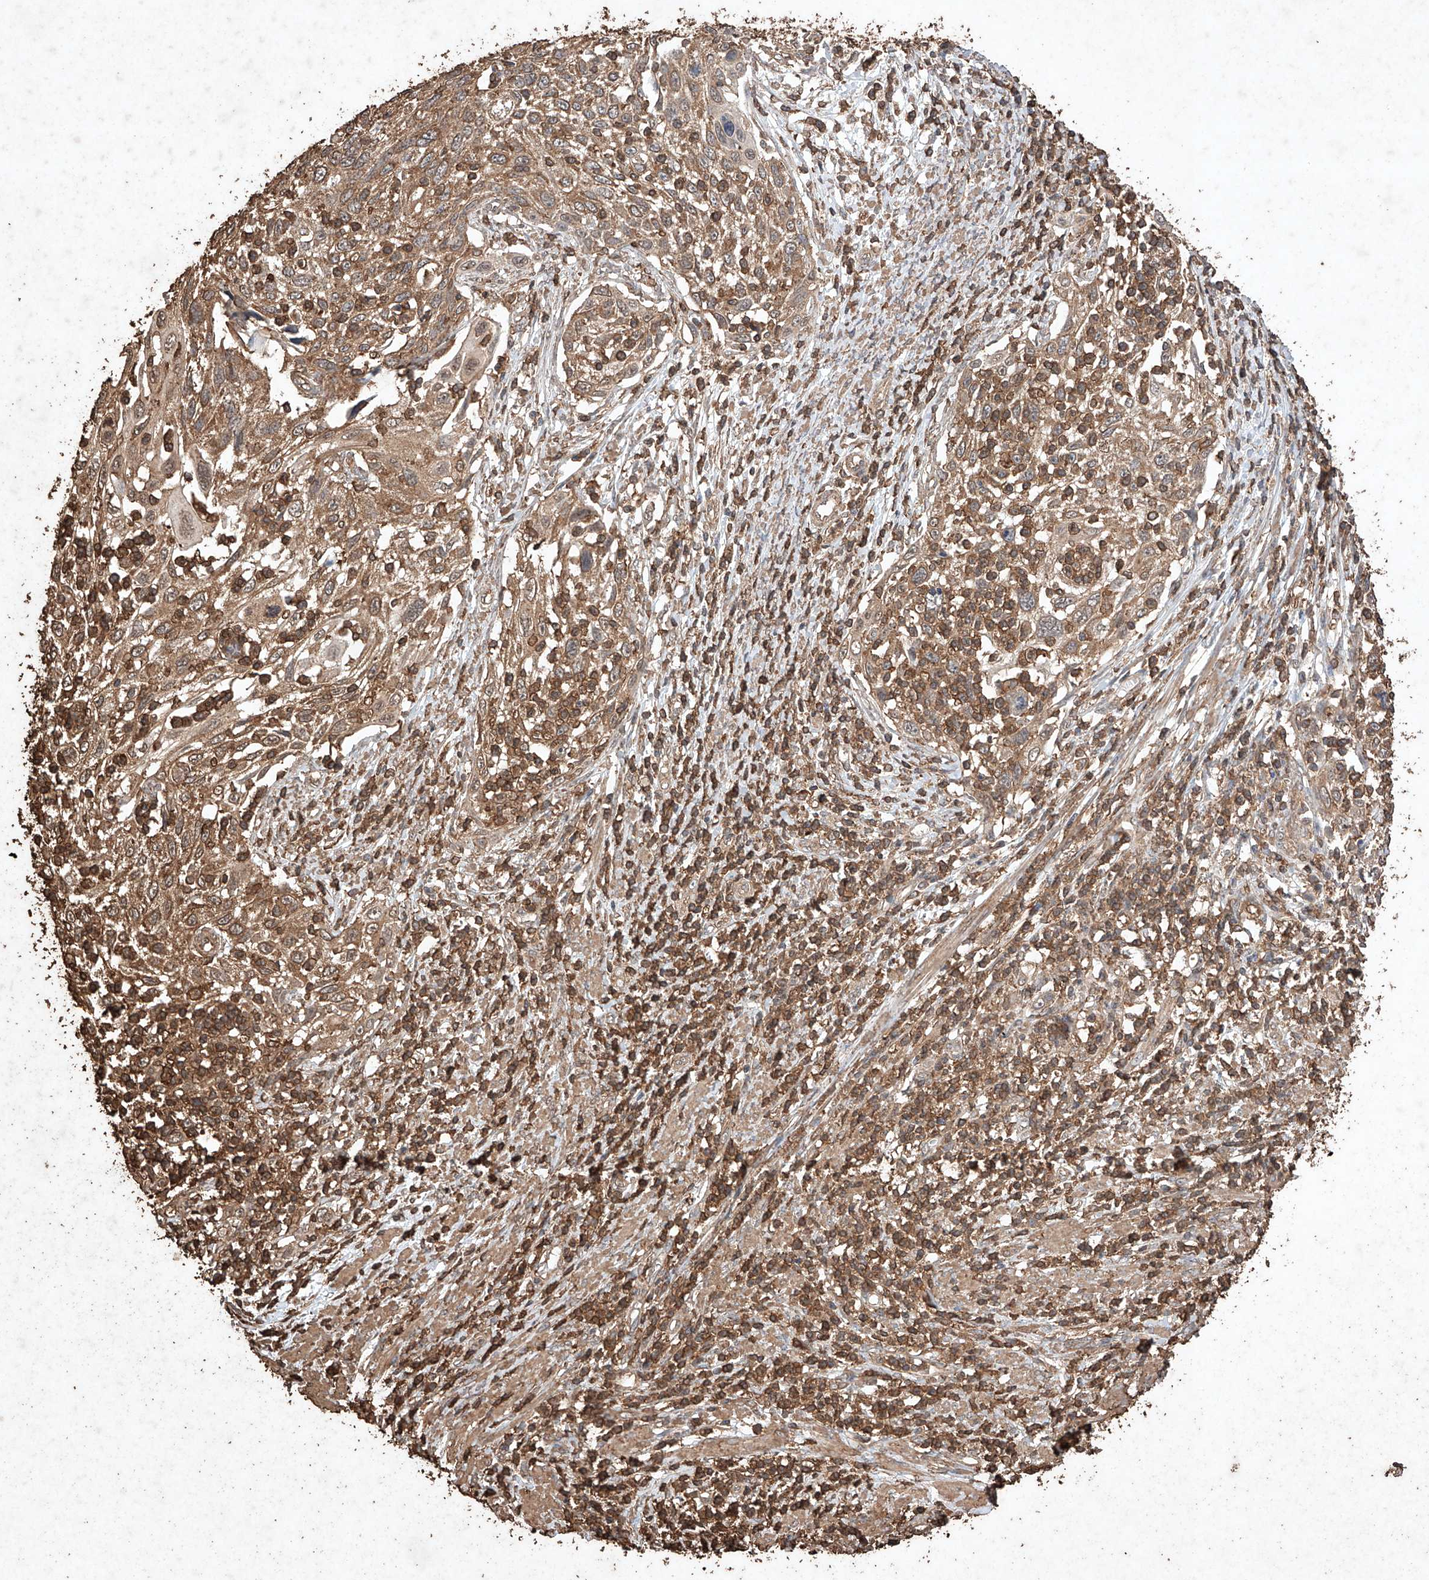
{"staining": {"intensity": "moderate", "quantity": ">75%", "location": "cytoplasmic/membranous"}, "tissue": "cervical cancer", "cell_type": "Tumor cells", "image_type": "cancer", "snomed": [{"axis": "morphology", "description": "Squamous cell carcinoma, NOS"}, {"axis": "topography", "description": "Cervix"}], "caption": "Cervical squamous cell carcinoma tissue displays moderate cytoplasmic/membranous expression in approximately >75% of tumor cells, visualized by immunohistochemistry.", "gene": "M6PR", "patient": {"sex": "female", "age": 70}}